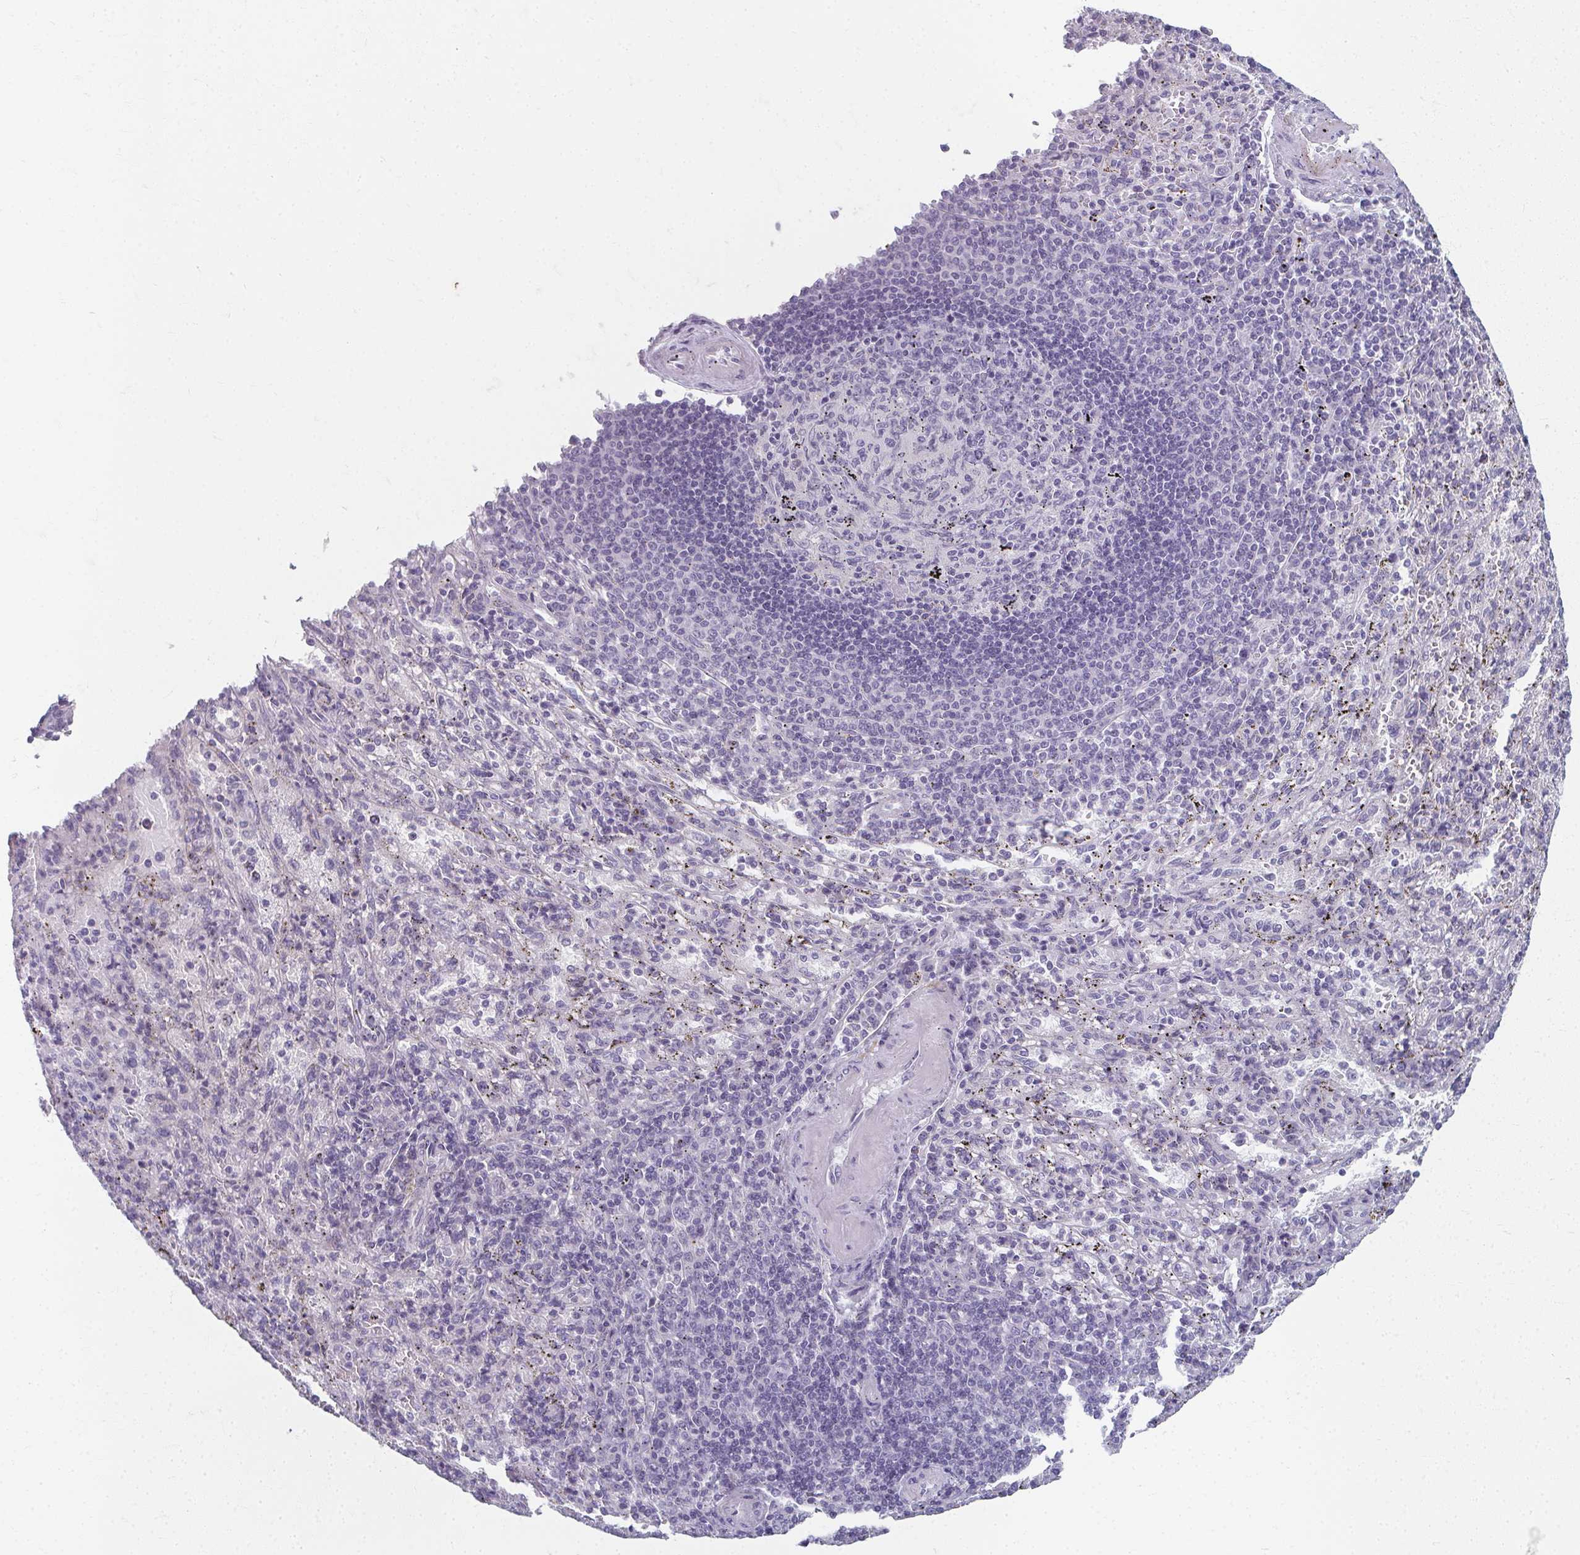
{"staining": {"intensity": "negative", "quantity": "none", "location": "none"}, "tissue": "spleen", "cell_type": "Cells in red pulp", "image_type": "normal", "snomed": [{"axis": "morphology", "description": "Normal tissue, NOS"}, {"axis": "topography", "description": "Spleen"}], "caption": "Cells in red pulp are negative for protein expression in unremarkable human spleen. (Brightfield microscopy of DAB immunohistochemistry (IHC) at high magnification).", "gene": "CAMKV", "patient": {"sex": "male", "age": 57}}